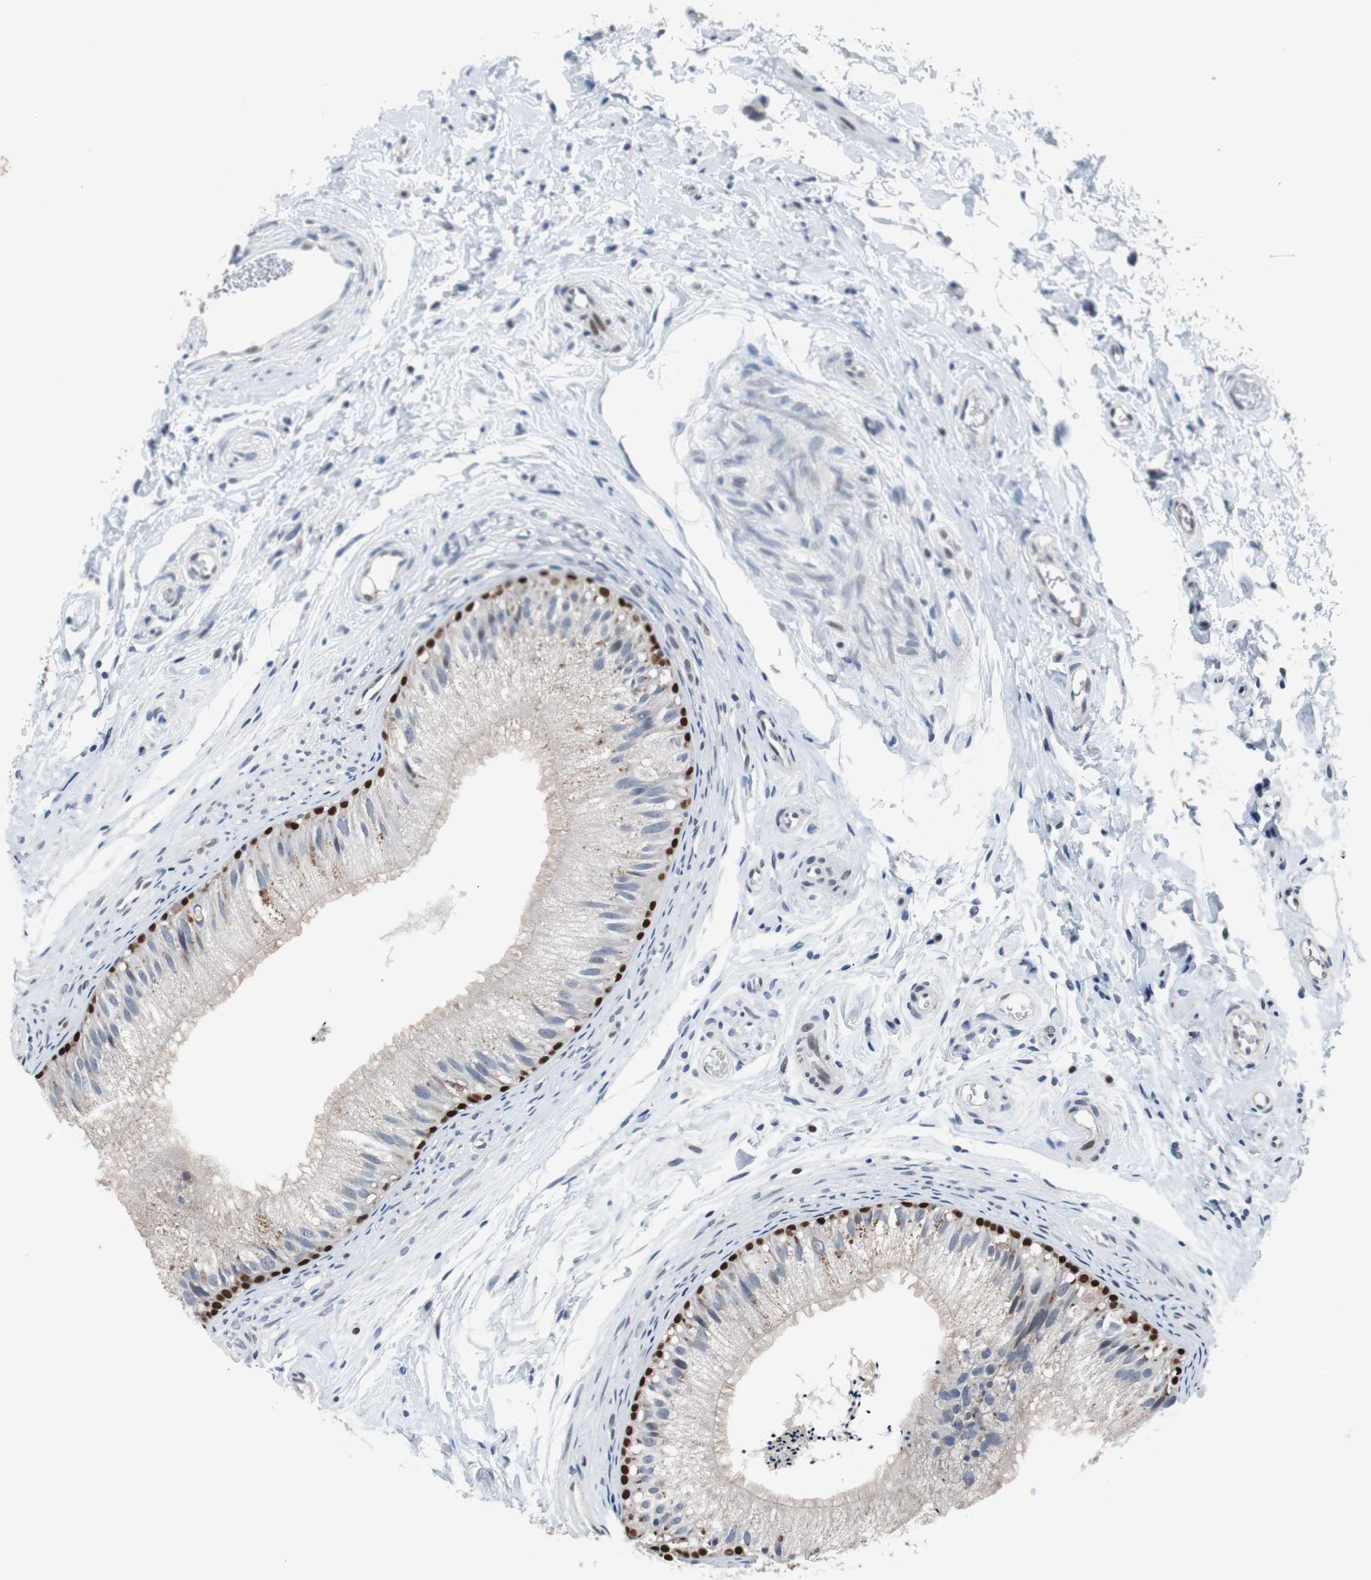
{"staining": {"intensity": "strong", "quantity": "25%-75%", "location": "nuclear"}, "tissue": "epididymis", "cell_type": "Glandular cells", "image_type": "normal", "snomed": [{"axis": "morphology", "description": "Normal tissue, NOS"}, {"axis": "topography", "description": "Epididymis"}], "caption": "IHC histopathology image of unremarkable epididymis: epididymis stained using IHC exhibits high levels of strong protein expression localized specifically in the nuclear of glandular cells, appearing as a nuclear brown color.", "gene": "TP63", "patient": {"sex": "male", "age": 56}}